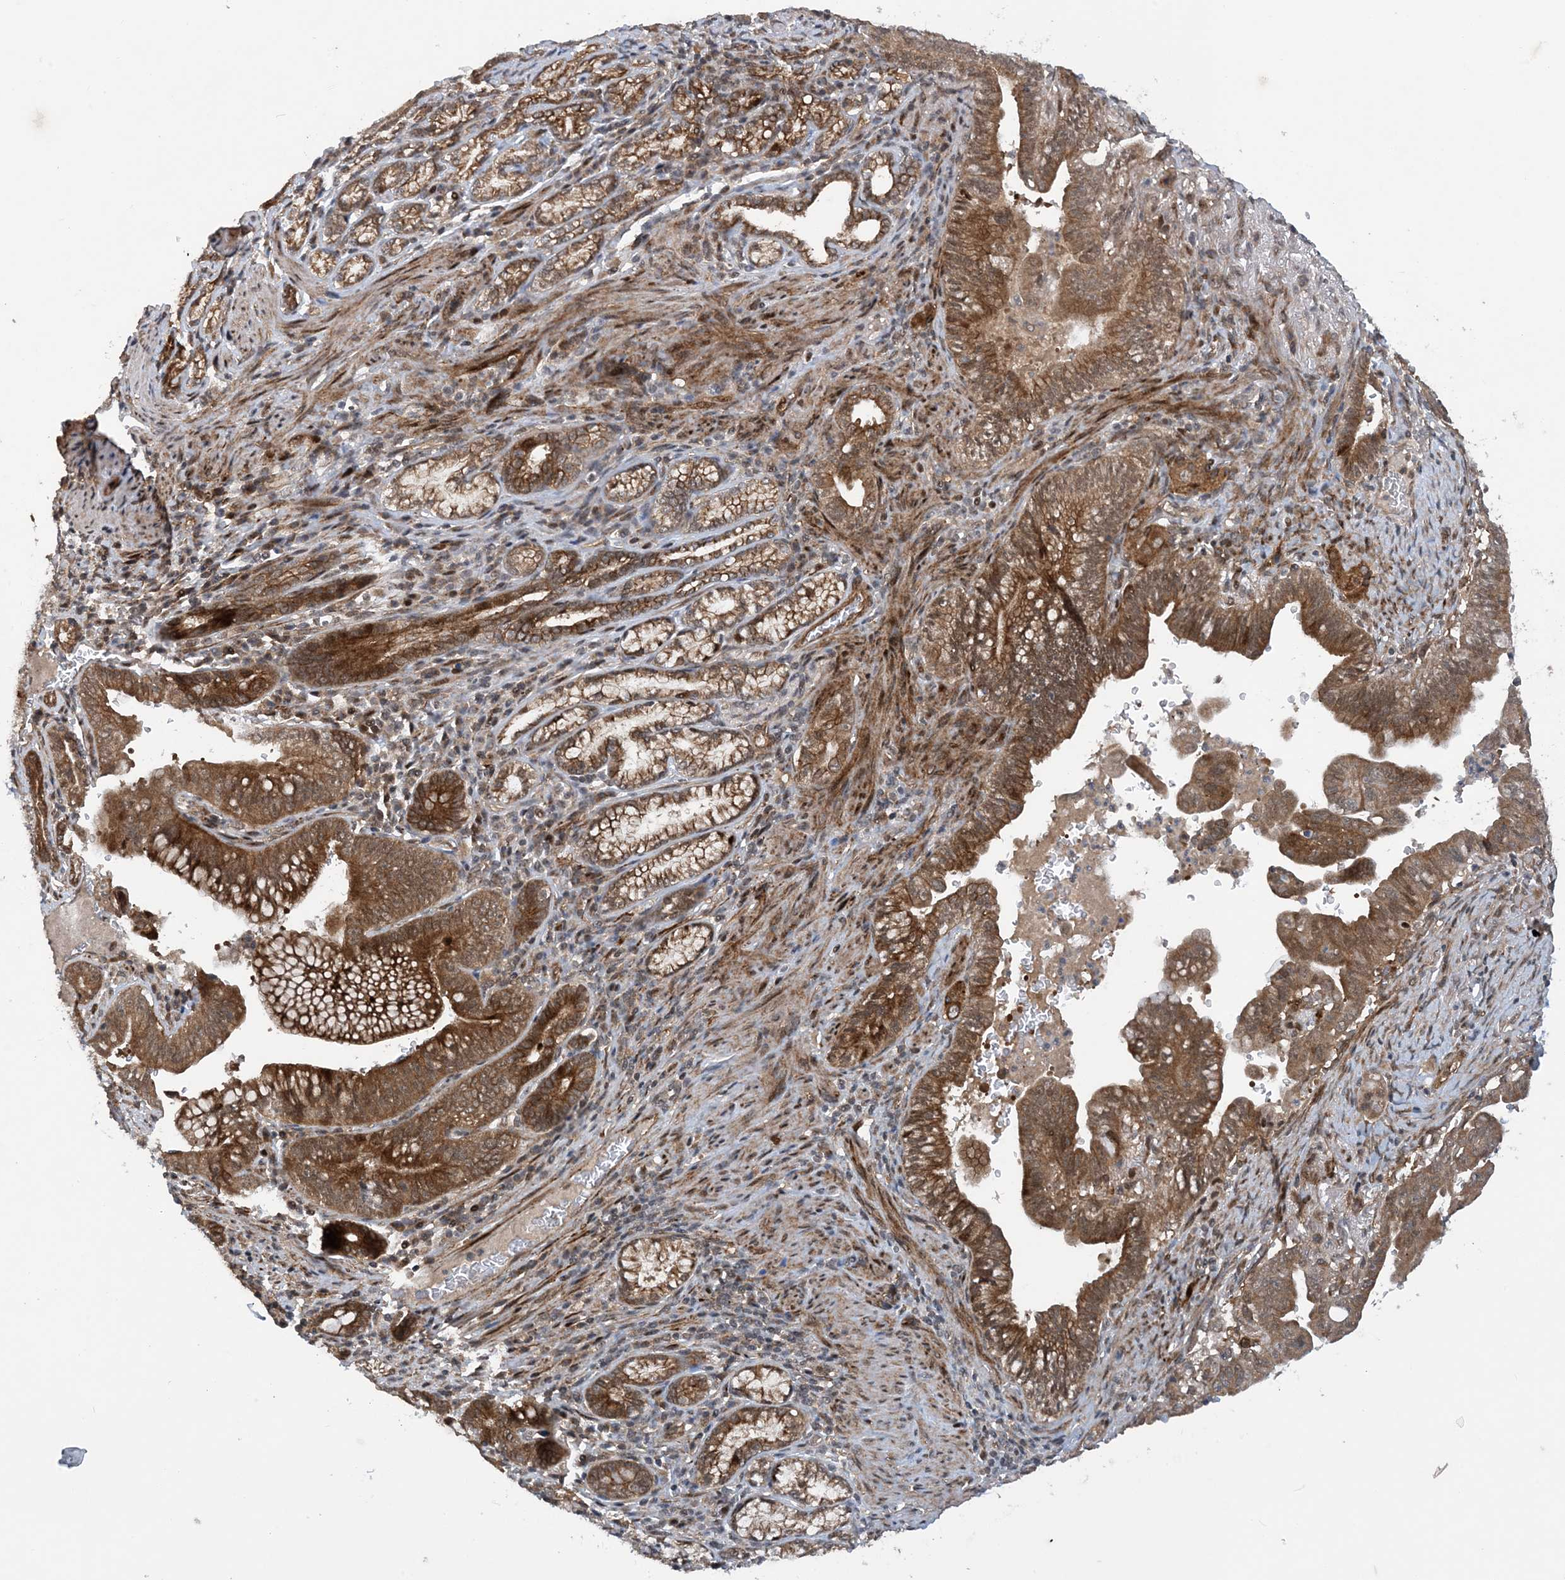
{"staining": {"intensity": "moderate", "quantity": ">75%", "location": "cytoplasmic/membranous"}, "tissue": "pancreatic cancer", "cell_type": "Tumor cells", "image_type": "cancer", "snomed": [{"axis": "morphology", "description": "Adenocarcinoma, NOS"}, {"axis": "topography", "description": "Pancreas"}], "caption": "Approximately >75% of tumor cells in pancreatic cancer display moderate cytoplasmic/membranous protein staining as visualized by brown immunohistochemical staining.", "gene": "HEMK1", "patient": {"sex": "male", "age": 70}}